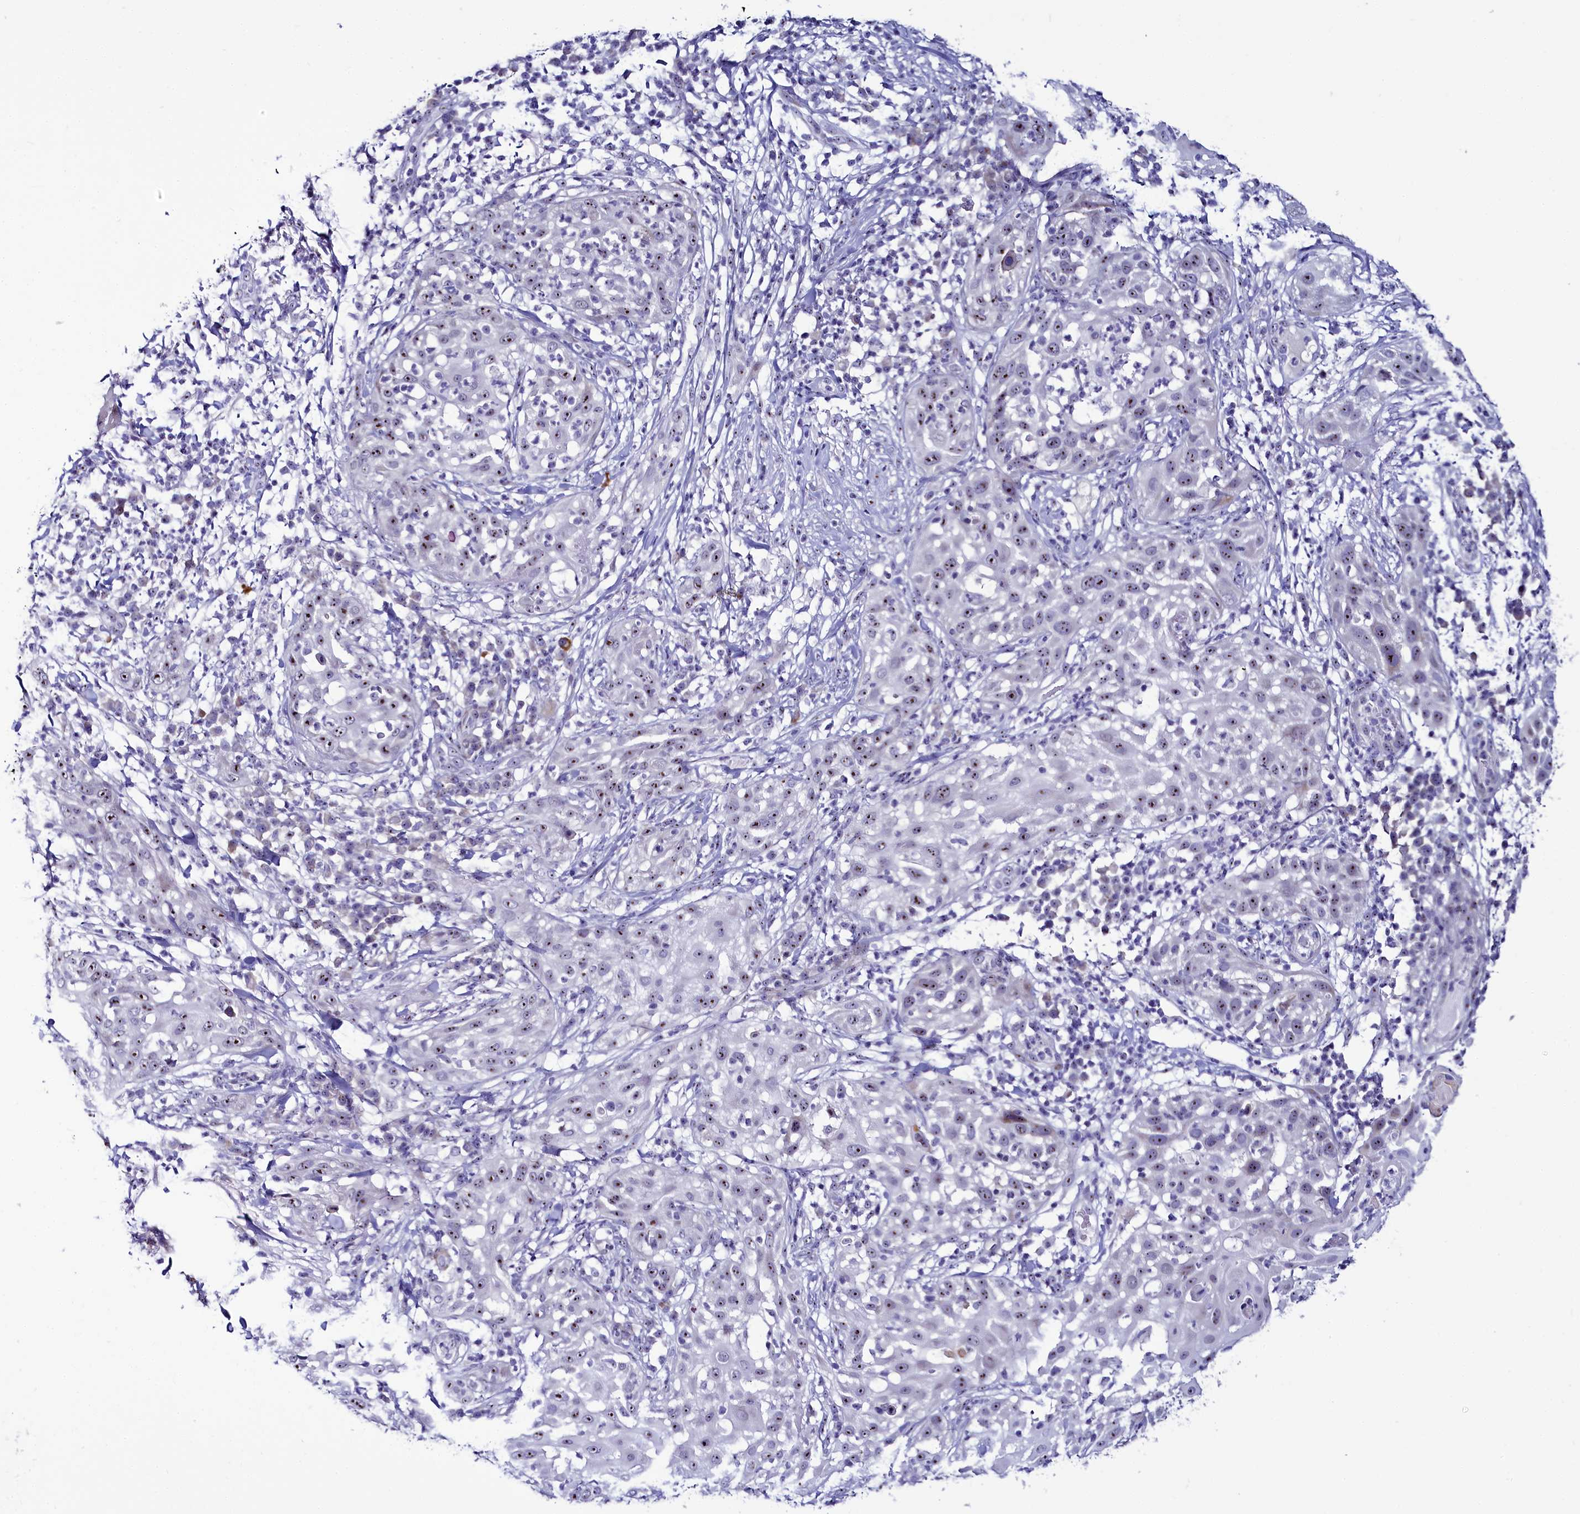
{"staining": {"intensity": "weak", "quantity": "25%-75%", "location": "nuclear"}, "tissue": "skin cancer", "cell_type": "Tumor cells", "image_type": "cancer", "snomed": [{"axis": "morphology", "description": "Squamous cell carcinoma, NOS"}, {"axis": "topography", "description": "Skin"}], "caption": "Immunohistochemistry image of skin squamous cell carcinoma stained for a protein (brown), which displays low levels of weak nuclear positivity in about 25%-75% of tumor cells.", "gene": "TCOF1", "patient": {"sex": "female", "age": 44}}